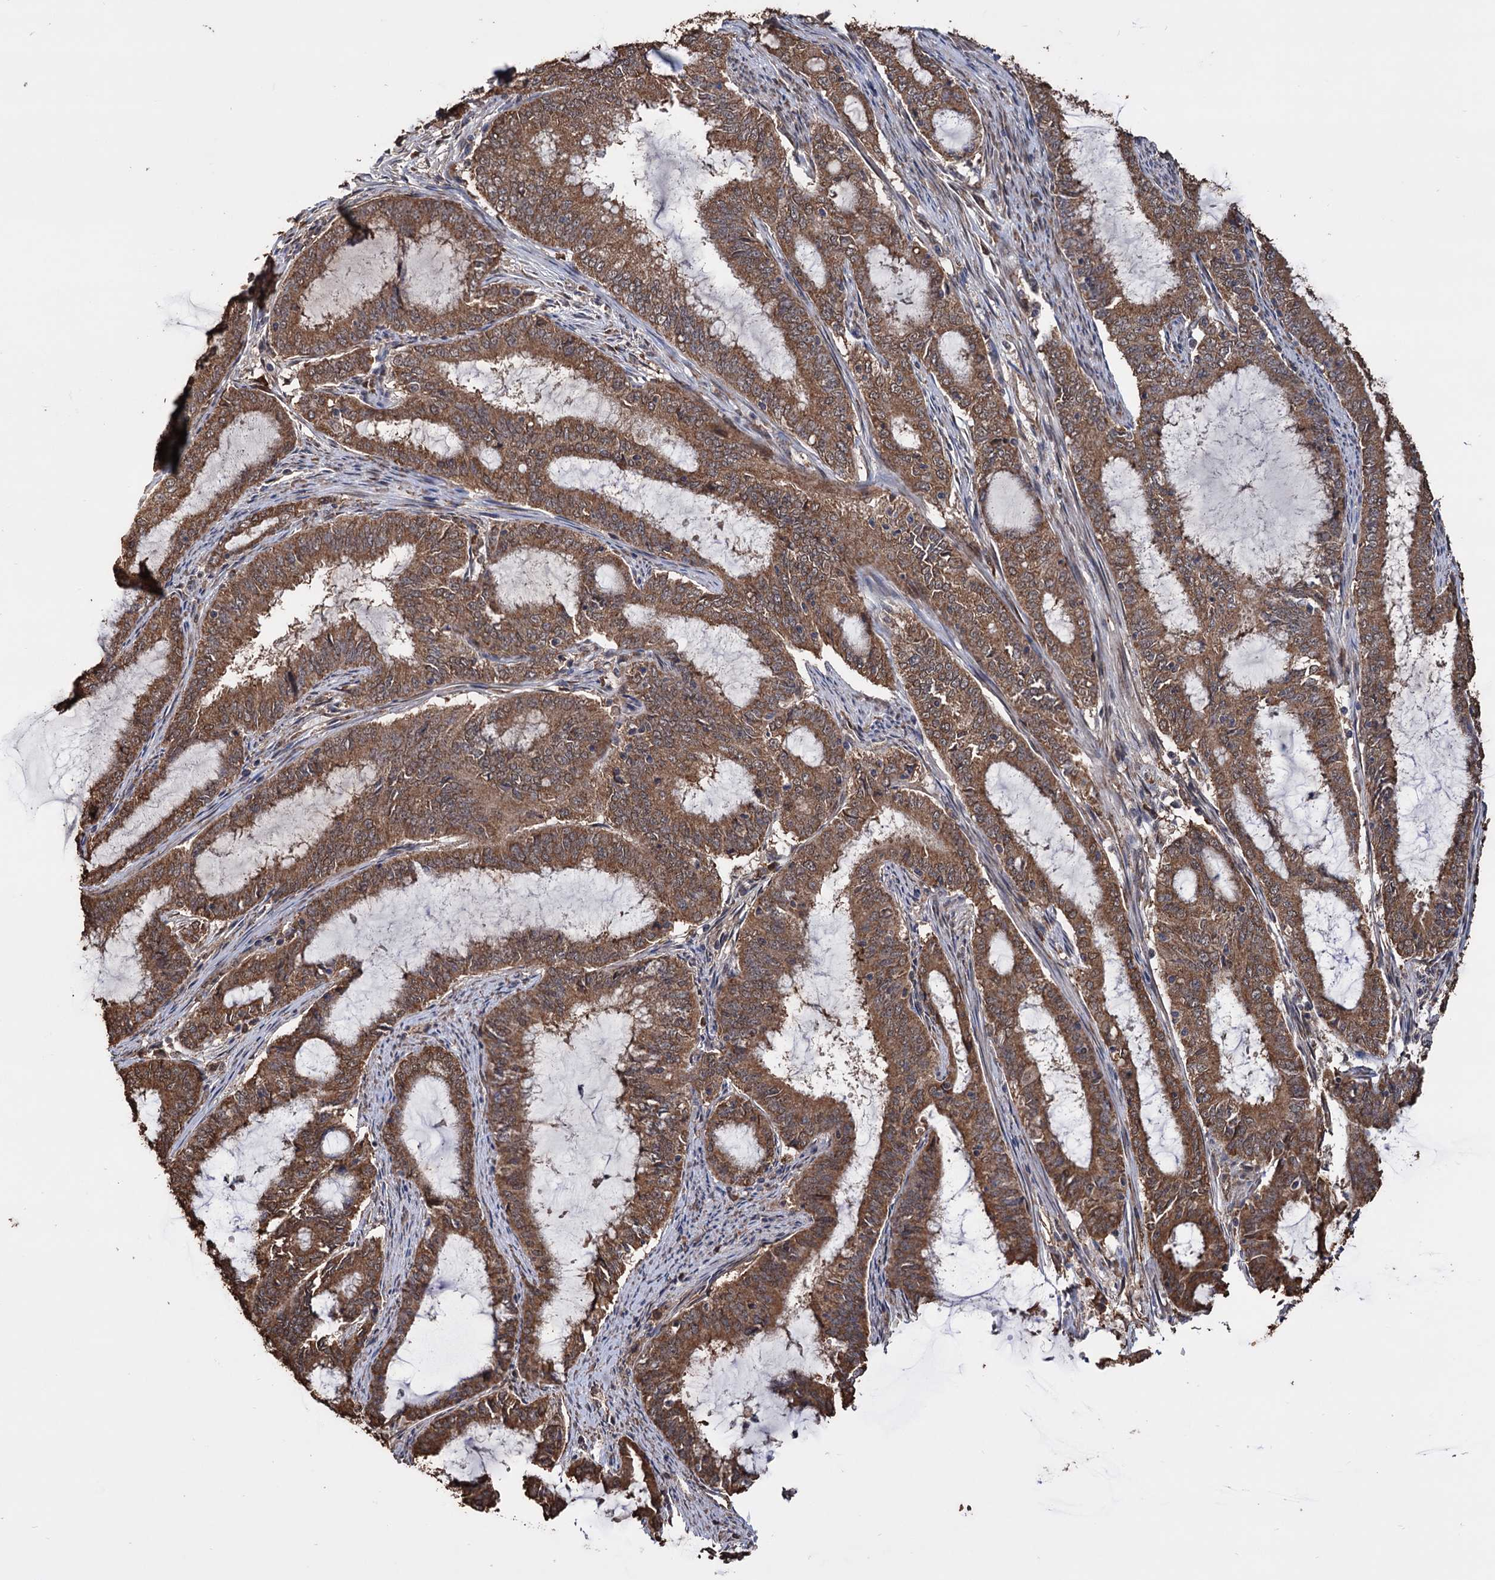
{"staining": {"intensity": "moderate", "quantity": ">75%", "location": "cytoplasmic/membranous"}, "tissue": "endometrial cancer", "cell_type": "Tumor cells", "image_type": "cancer", "snomed": [{"axis": "morphology", "description": "Adenocarcinoma, NOS"}, {"axis": "topography", "description": "Endometrium"}], "caption": "Endometrial adenocarcinoma stained with DAB immunohistochemistry exhibits medium levels of moderate cytoplasmic/membranous positivity in about >75% of tumor cells.", "gene": "TBC1D12", "patient": {"sex": "female", "age": 51}}